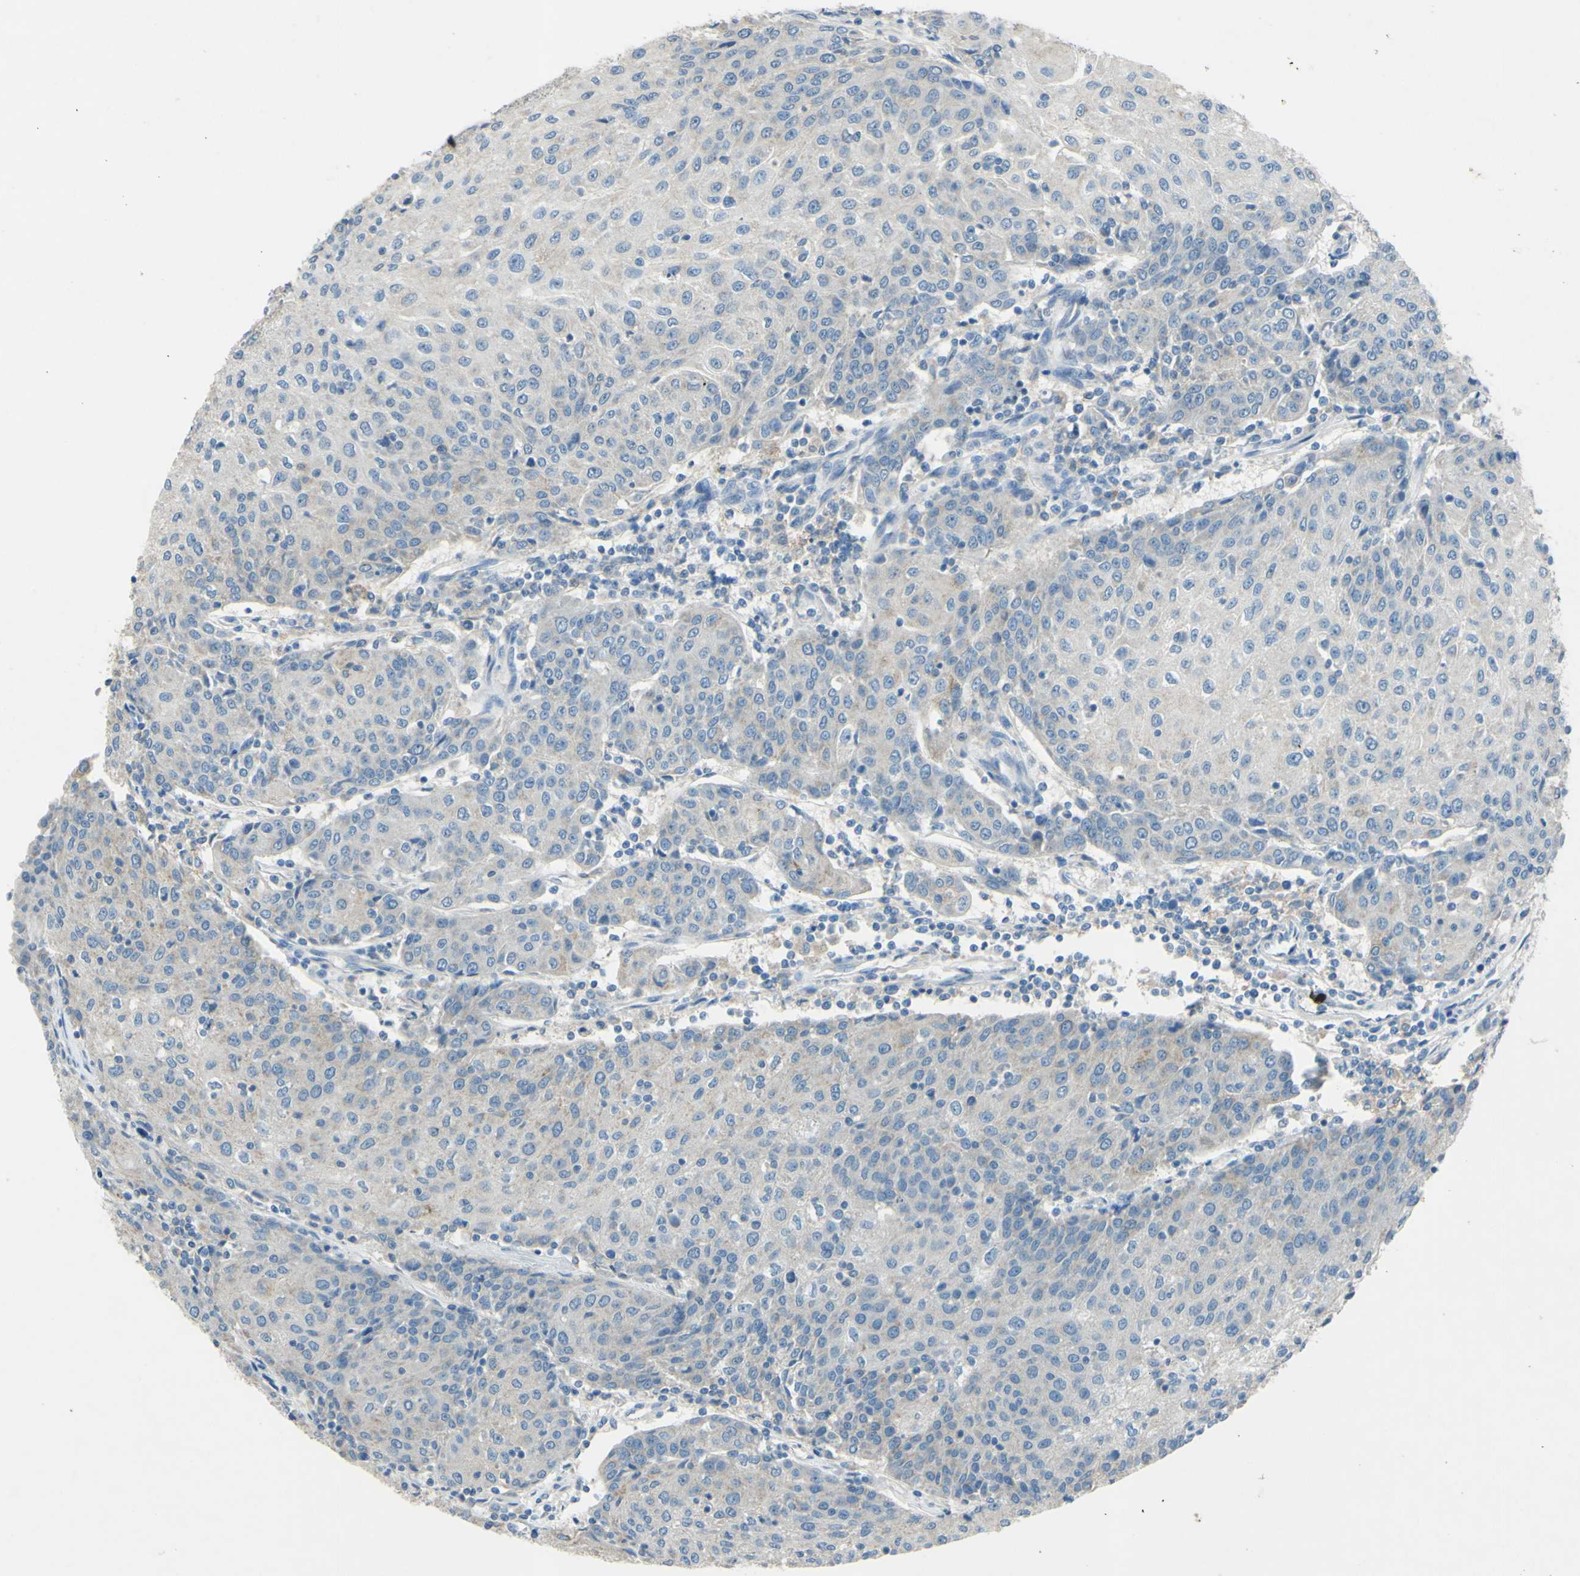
{"staining": {"intensity": "weak", "quantity": "<25%", "location": "cytoplasmic/membranous"}, "tissue": "urothelial cancer", "cell_type": "Tumor cells", "image_type": "cancer", "snomed": [{"axis": "morphology", "description": "Urothelial carcinoma, High grade"}, {"axis": "topography", "description": "Urinary bladder"}], "caption": "The image displays no staining of tumor cells in high-grade urothelial carcinoma. (Brightfield microscopy of DAB IHC at high magnification).", "gene": "CDH10", "patient": {"sex": "female", "age": 85}}